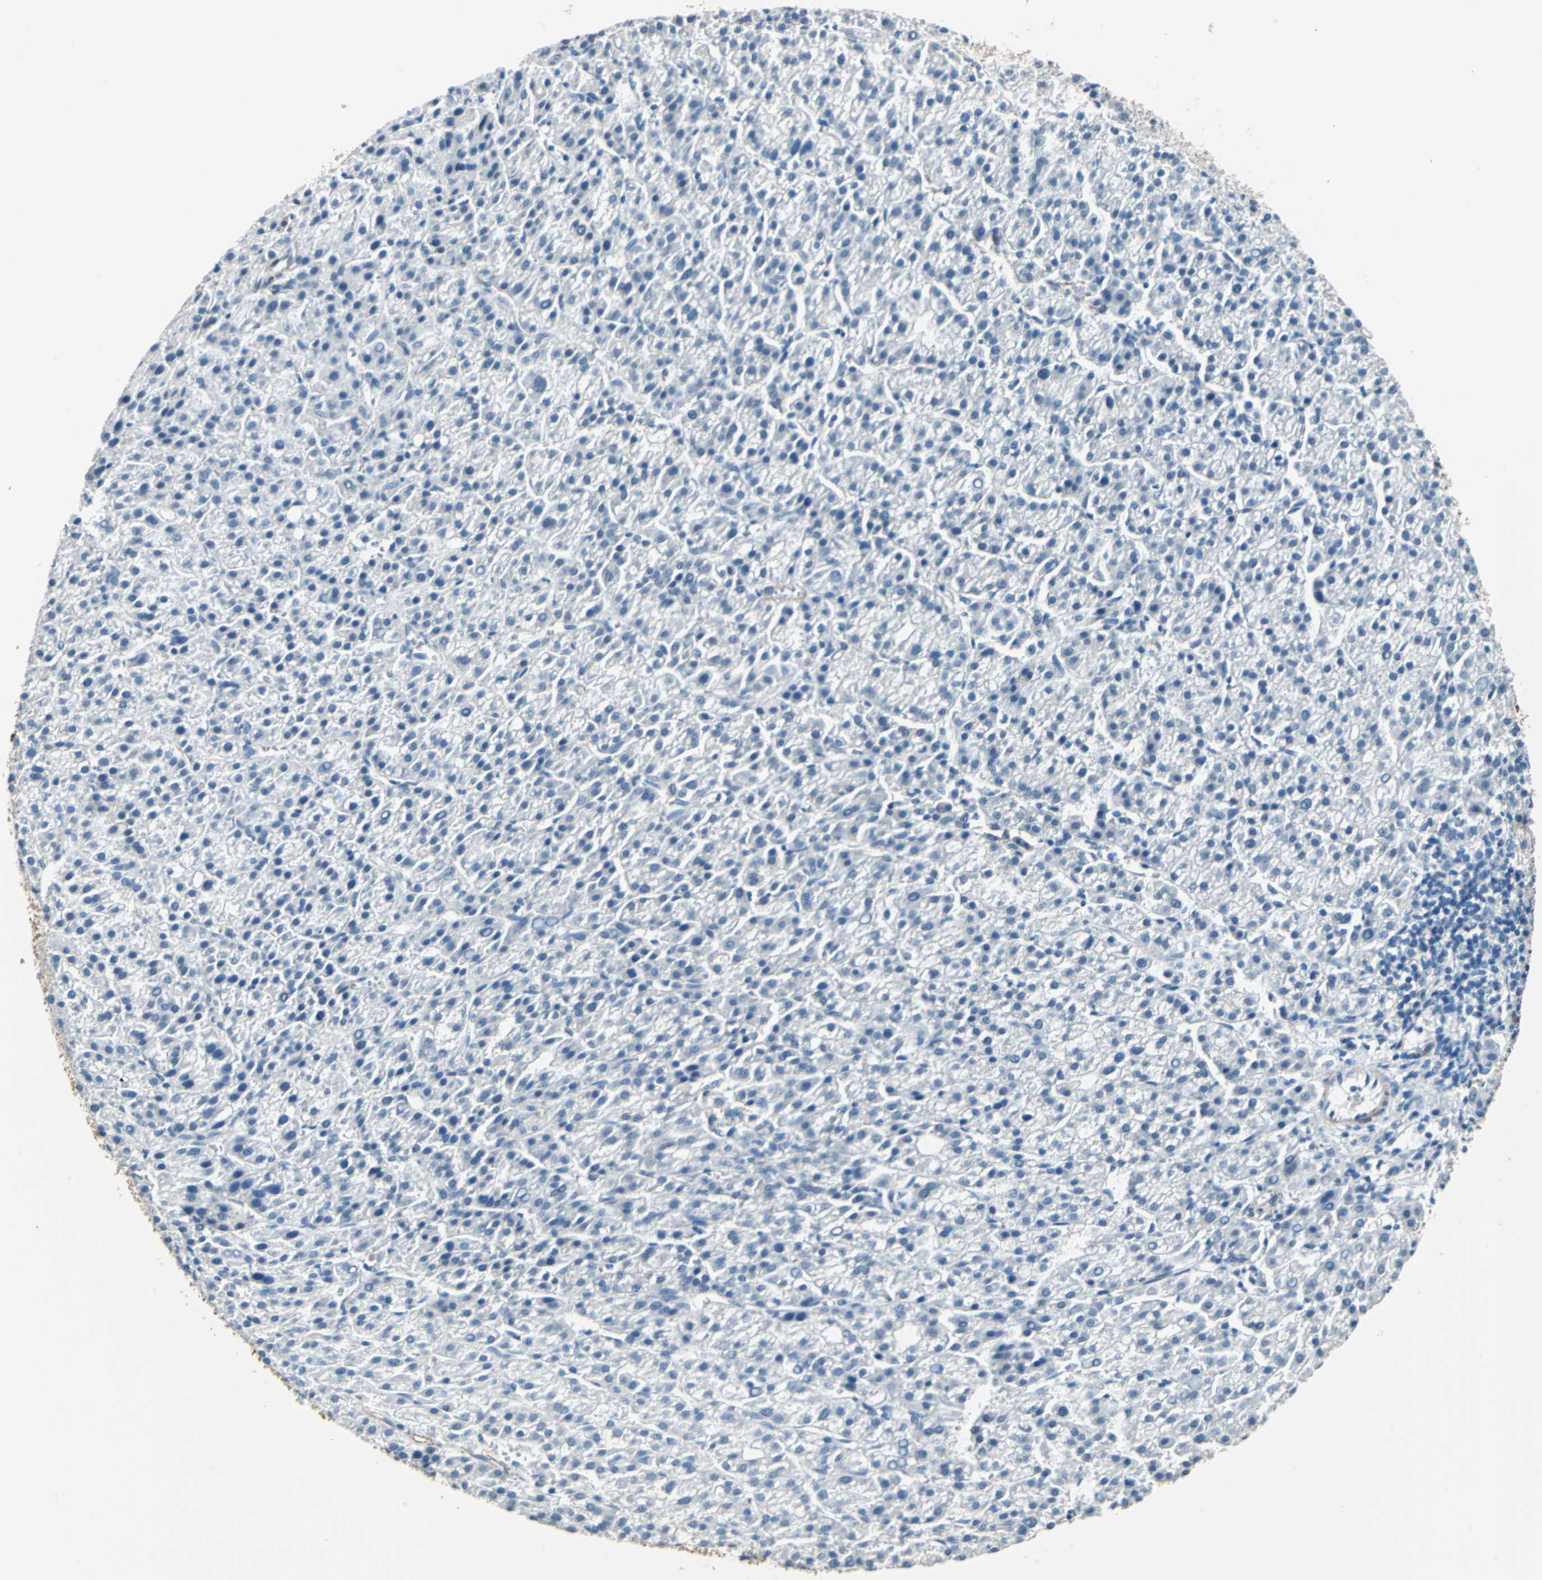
{"staining": {"intensity": "negative", "quantity": "none", "location": "none"}, "tissue": "liver cancer", "cell_type": "Tumor cells", "image_type": "cancer", "snomed": [{"axis": "morphology", "description": "Carcinoma, Hepatocellular, NOS"}, {"axis": "topography", "description": "Liver"}], "caption": "Immunohistochemistry of hepatocellular carcinoma (liver) demonstrates no expression in tumor cells.", "gene": "FKBP4", "patient": {"sex": "female", "age": 58}}